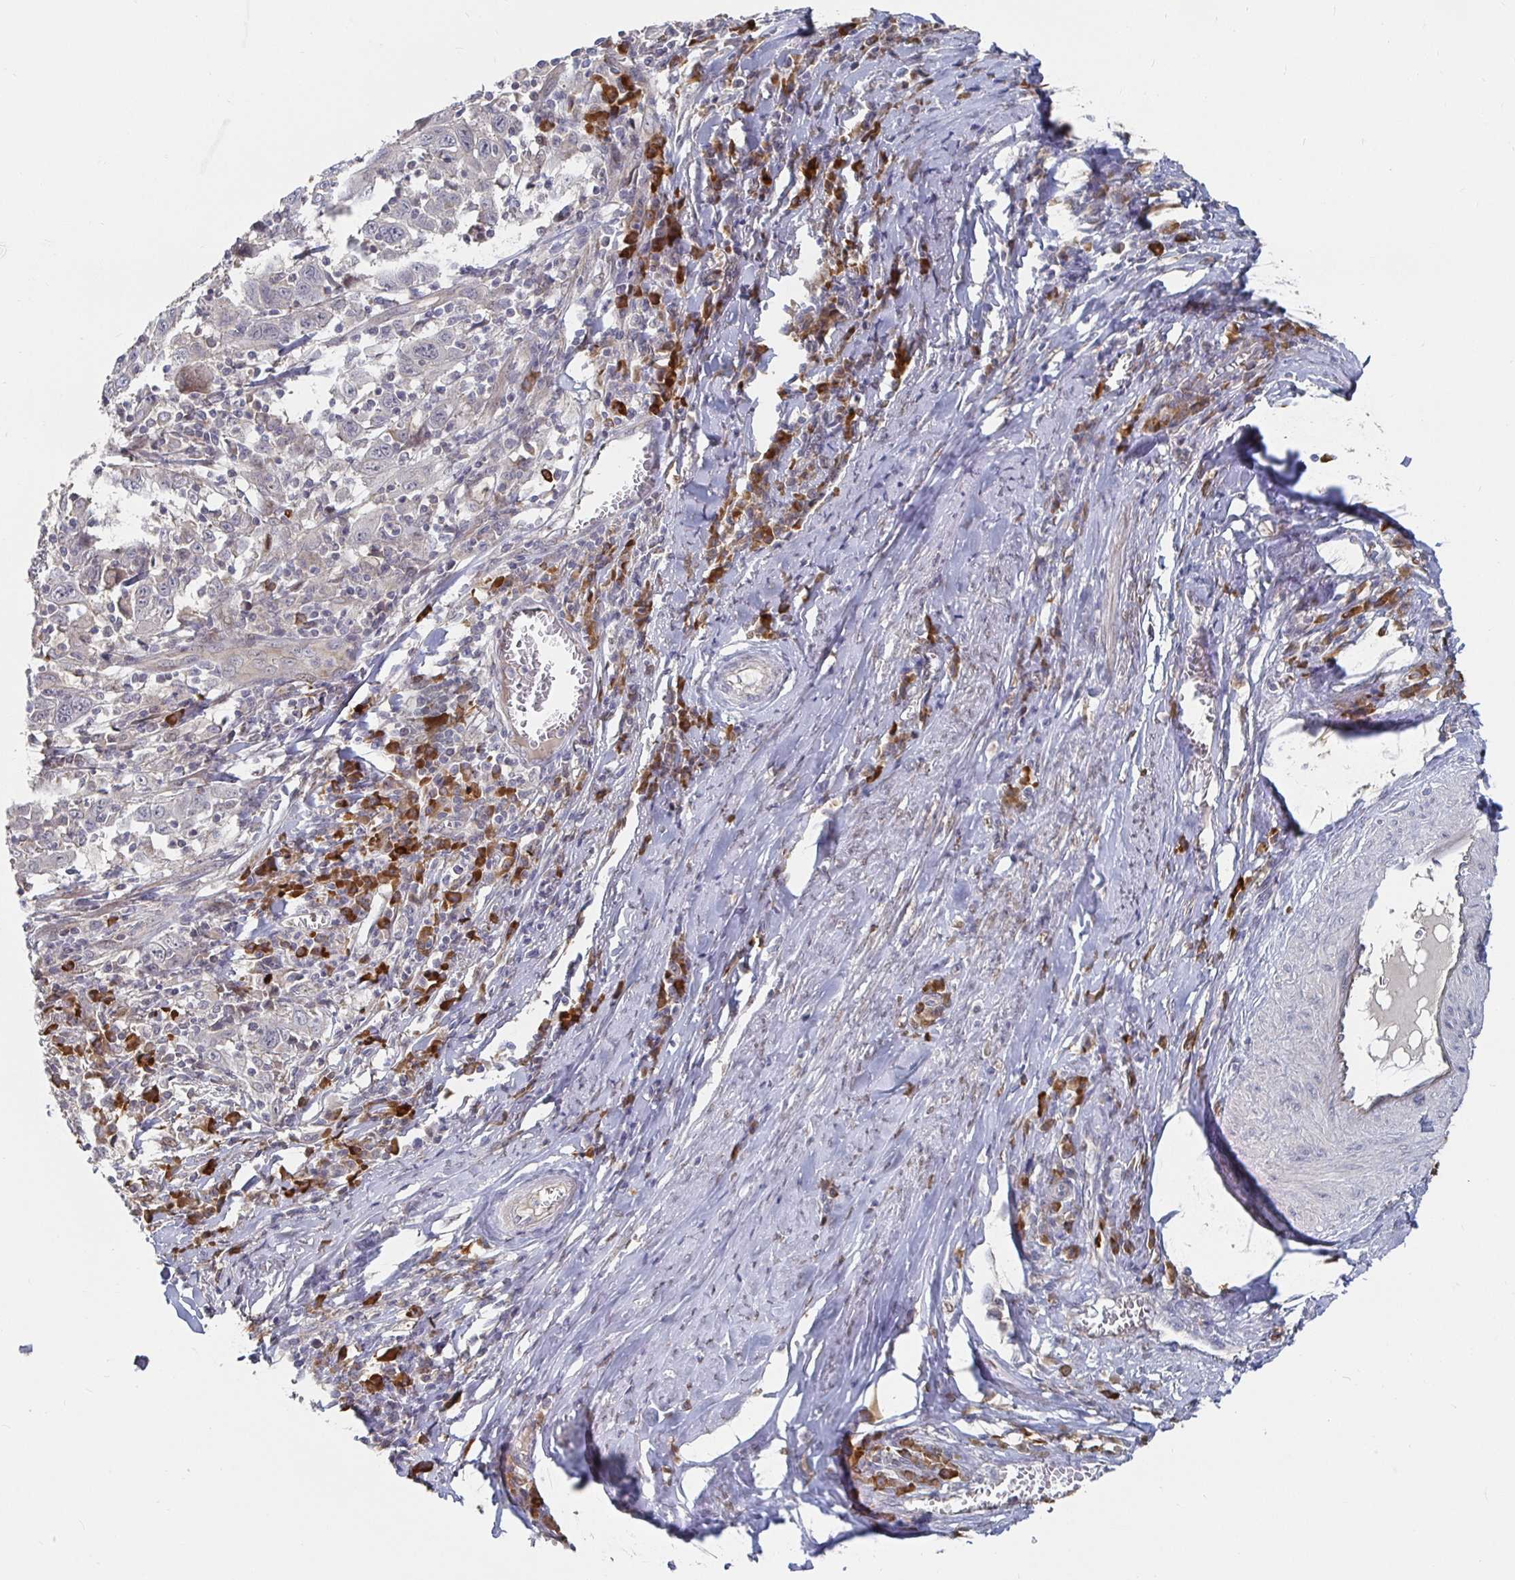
{"staining": {"intensity": "negative", "quantity": "none", "location": "none"}, "tissue": "cervical cancer", "cell_type": "Tumor cells", "image_type": "cancer", "snomed": [{"axis": "morphology", "description": "Squamous cell carcinoma, NOS"}, {"axis": "topography", "description": "Cervix"}], "caption": "Squamous cell carcinoma (cervical) stained for a protein using IHC exhibits no expression tumor cells.", "gene": "MEIS1", "patient": {"sex": "female", "age": 46}}